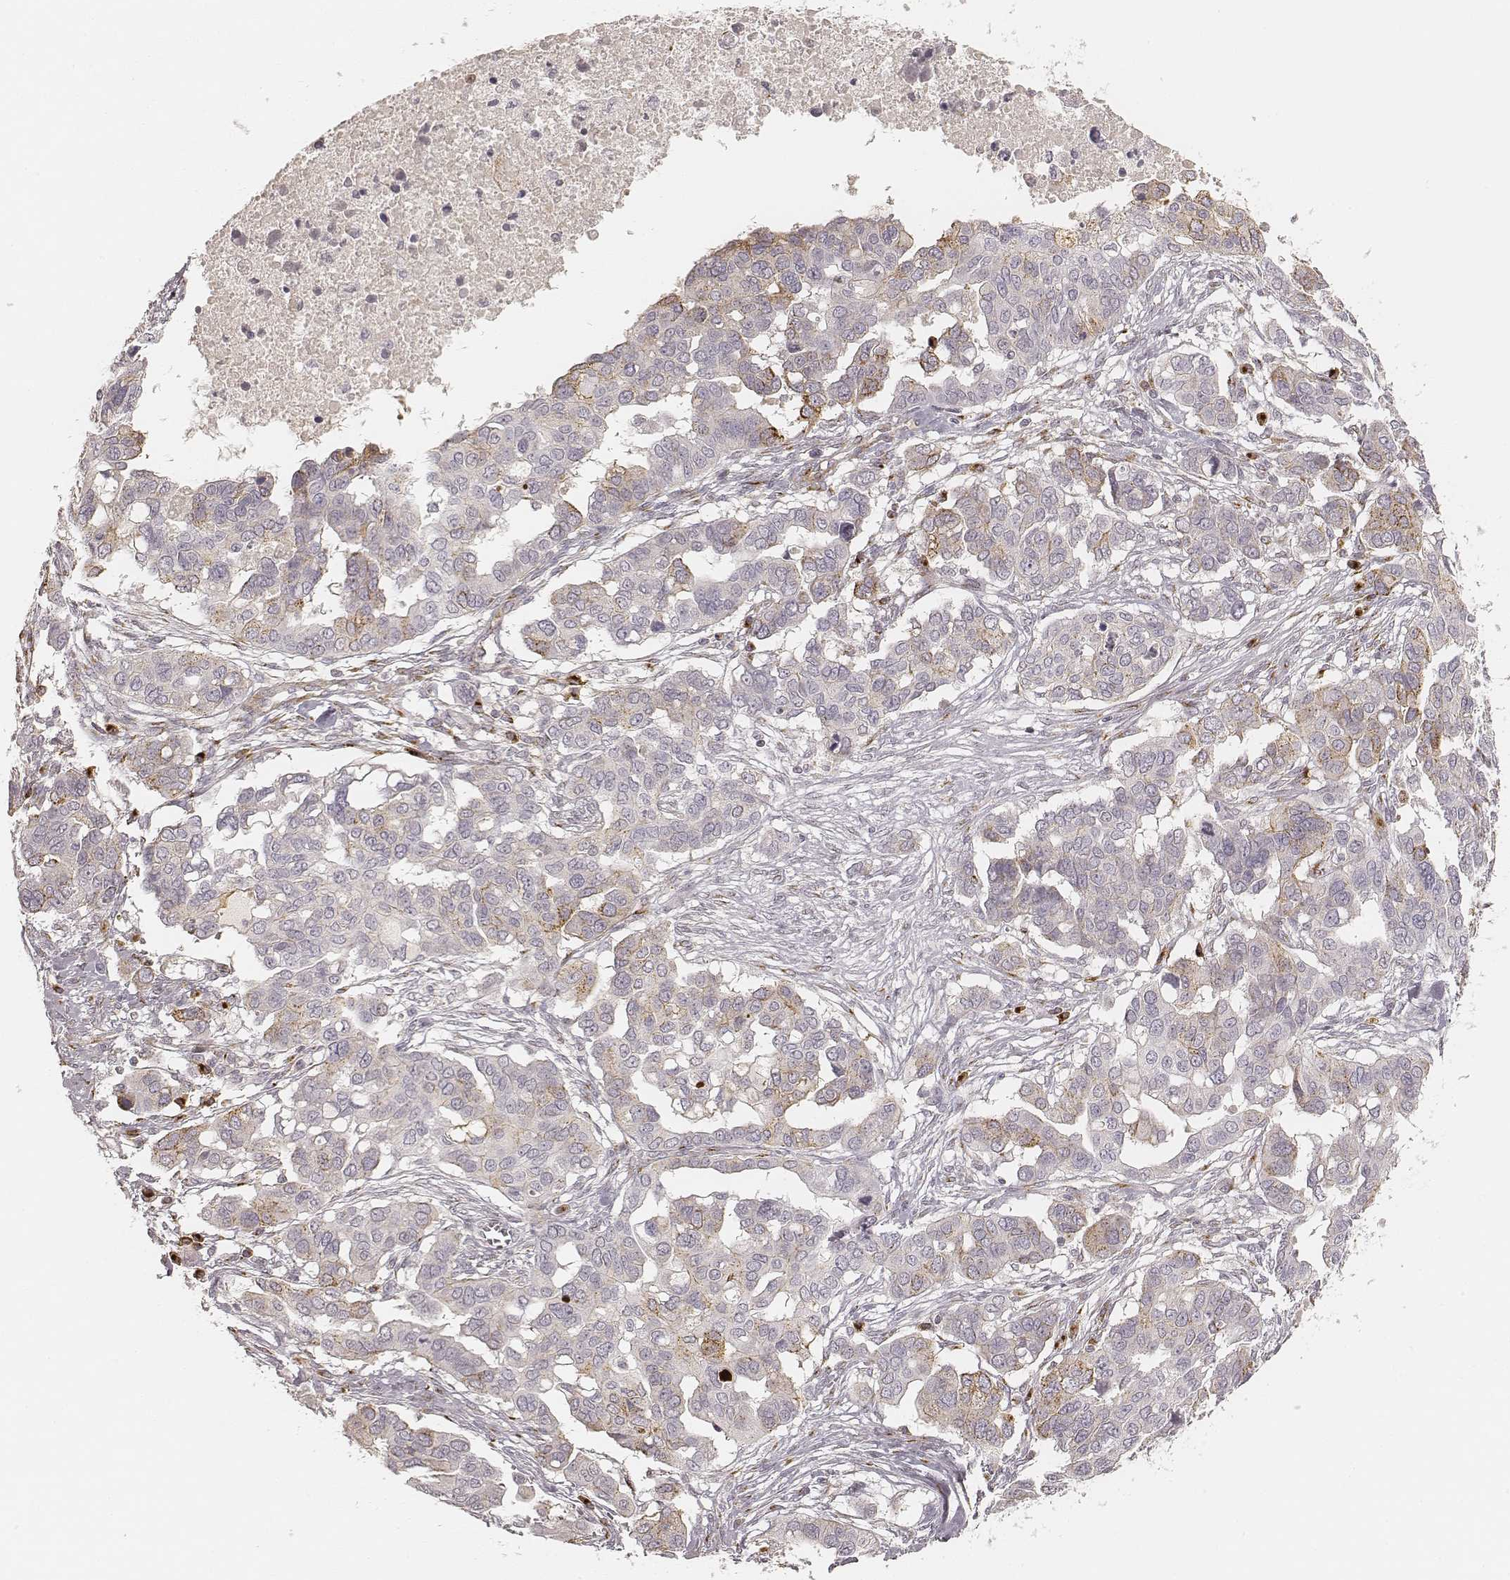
{"staining": {"intensity": "moderate", "quantity": "<25%", "location": "cytoplasmic/membranous"}, "tissue": "ovarian cancer", "cell_type": "Tumor cells", "image_type": "cancer", "snomed": [{"axis": "morphology", "description": "Carcinoma, endometroid"}, {"axis": "topography", "description": "Ovary"}], "caption": "Tumor cells demonstrate low levels of moderate cytoplasmic/membranous positivity in approximately <25% of cells in endometroid carcinoma (ovarian).", "gene": "GORASP2", "patient": {"sex": "female", "age": 78}}